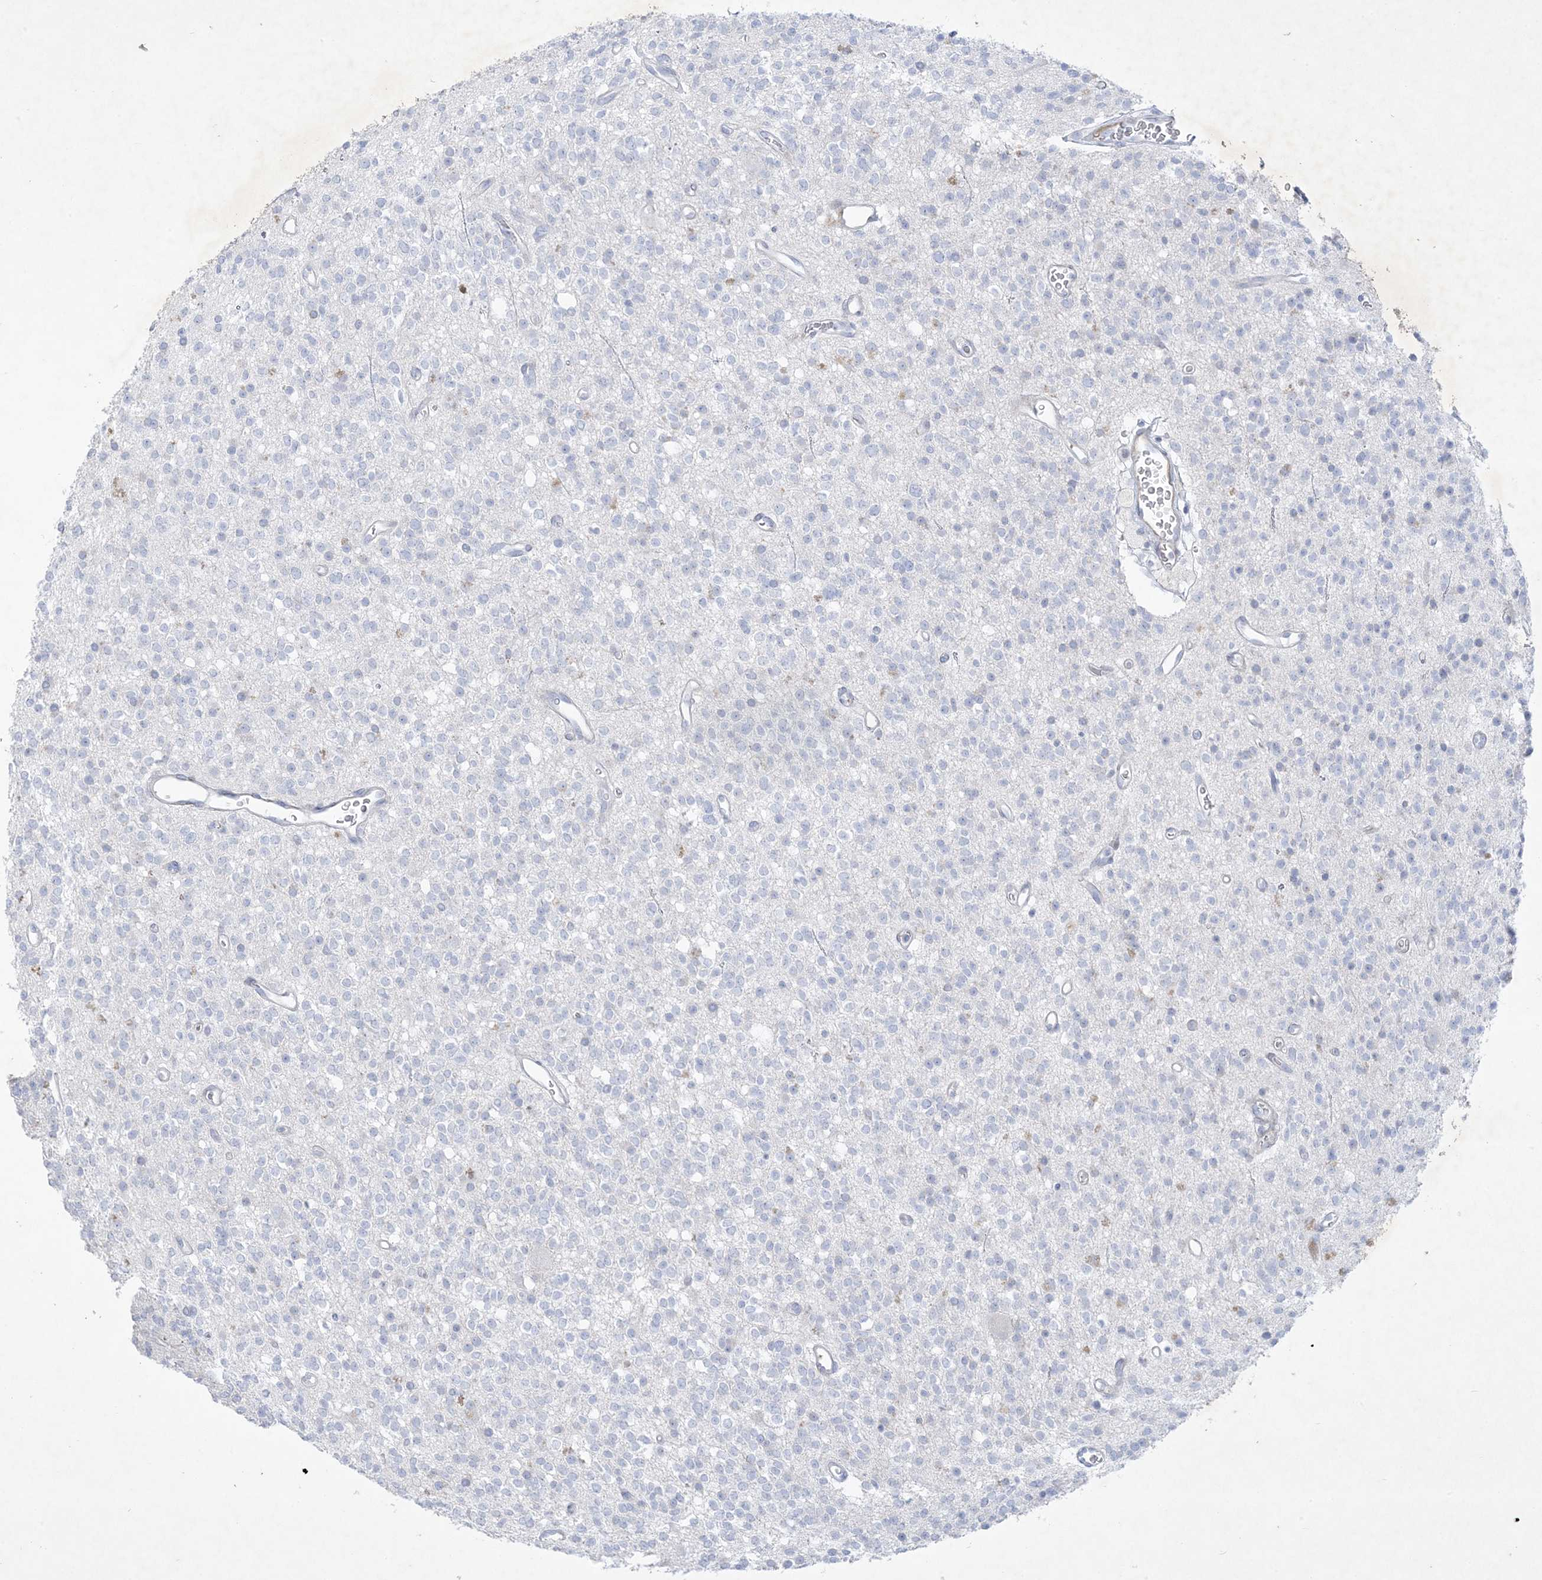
{"staining": {"intensity": "negative", "quantity": "none", "location": "none"}, "tissue": "glioma", "cell_type": "Tumor cells", "image_type": "cancer", "snomed": [{"axis": "morphology", "description": "Glioma, malignant, High grade"}, {"axis": "topography", "description": "Brain"}], "caption": "An immunohistochemistry image of glioma is shown. There is no staining in tumor cells of glioma.", "gene": "B3GNT7", "patient": {"sex": "male", "age": 34}}